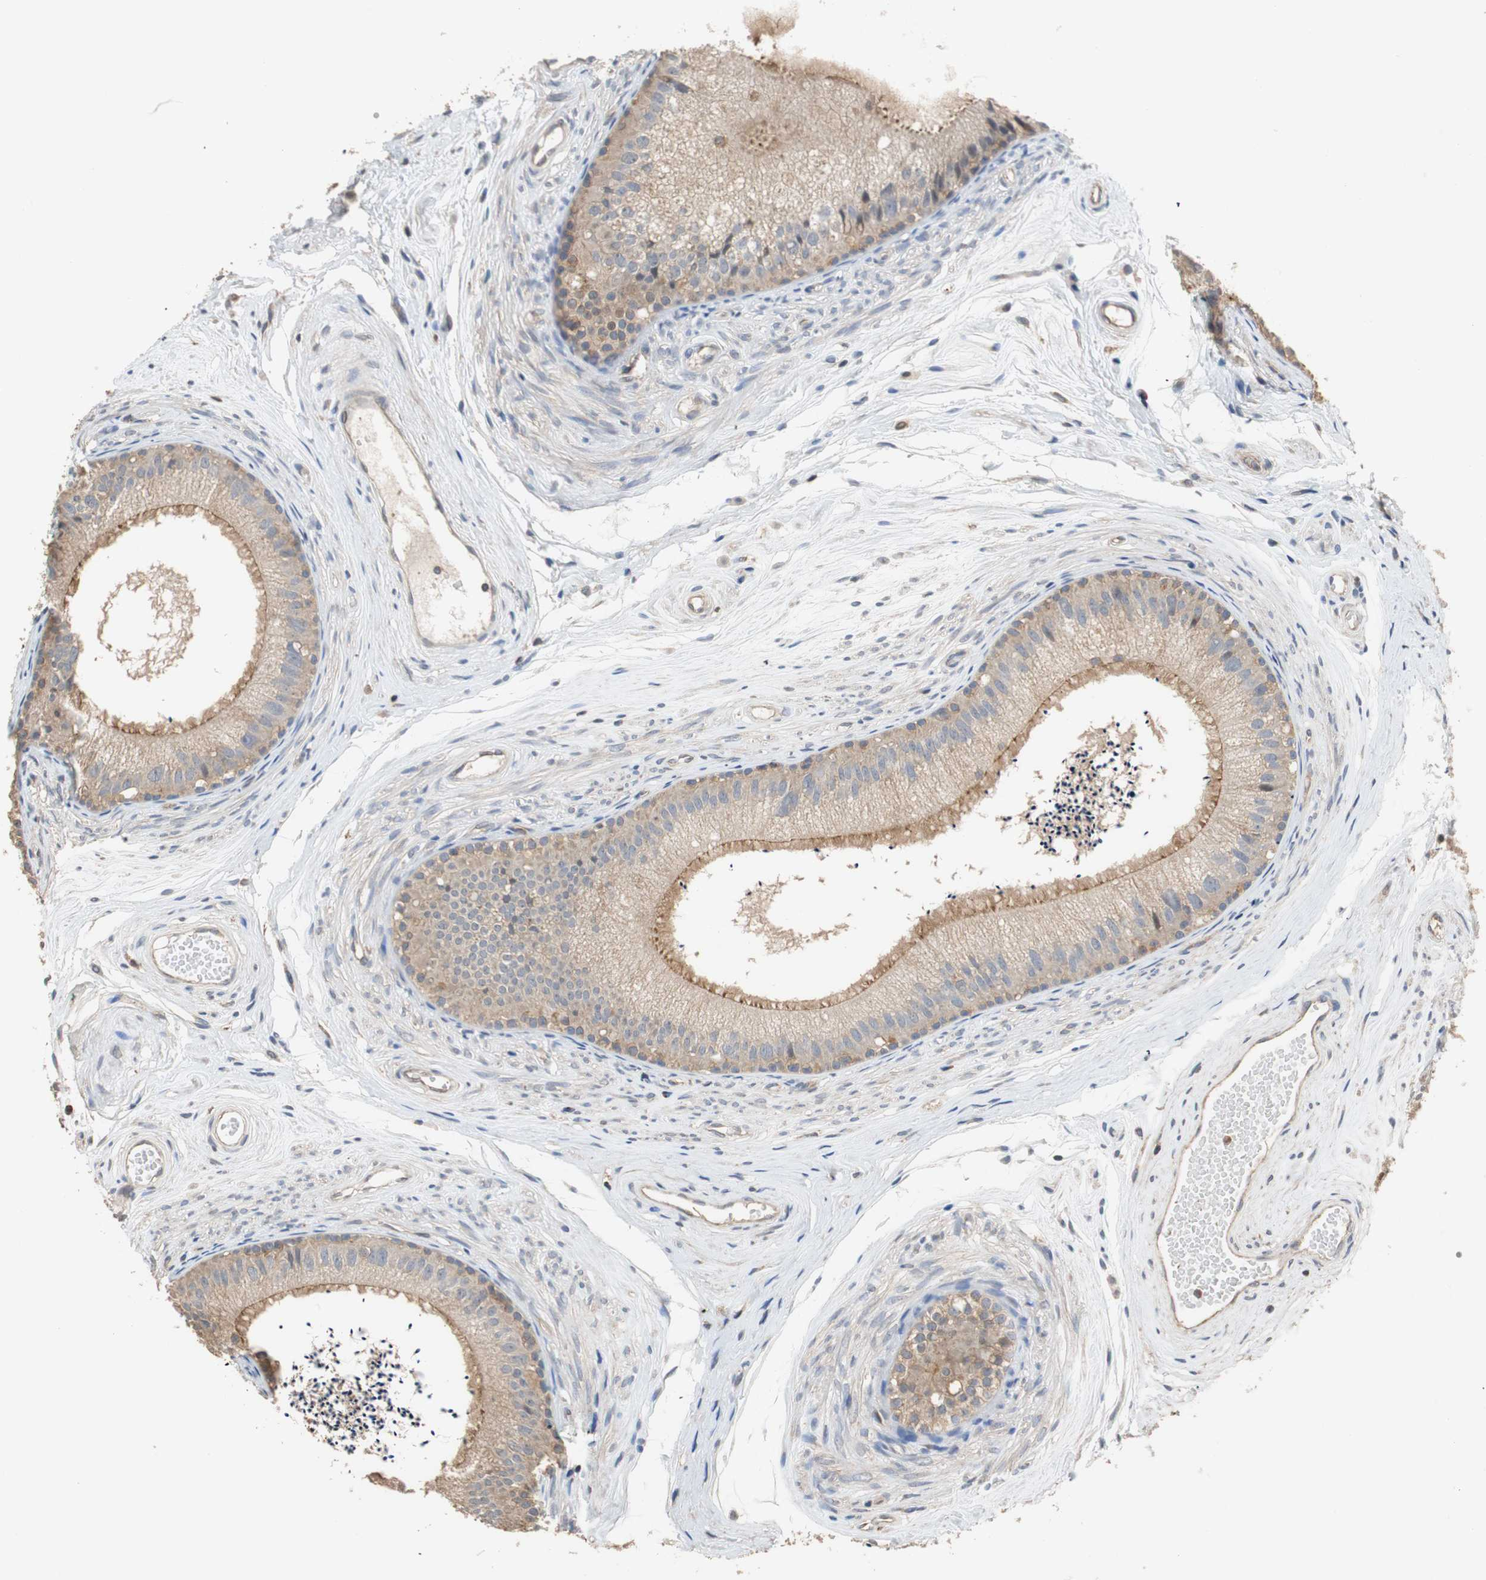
{"staining": {"intensity": "moderate", "quantity": ">75%", "location": "cytoplasmic/membranous"}, "tissue": "epididymis", "cell_type": "Glandular cells", "image_type": "normal", "snomed": [{"axis": "morphology", "description": "Normal tissue, NOS"}, {"axis": "topography", "description": "Epididymis"}], "caption": "This photomicrograph demonstrates immunohistochemistry (IHC) staining of normal epididymis, with medium moderate cytoplasmic/membranous staining in about >75% of glandular cells.", "gene": "MAP4K2", "patient": {"sex": "male", "age": 56}}